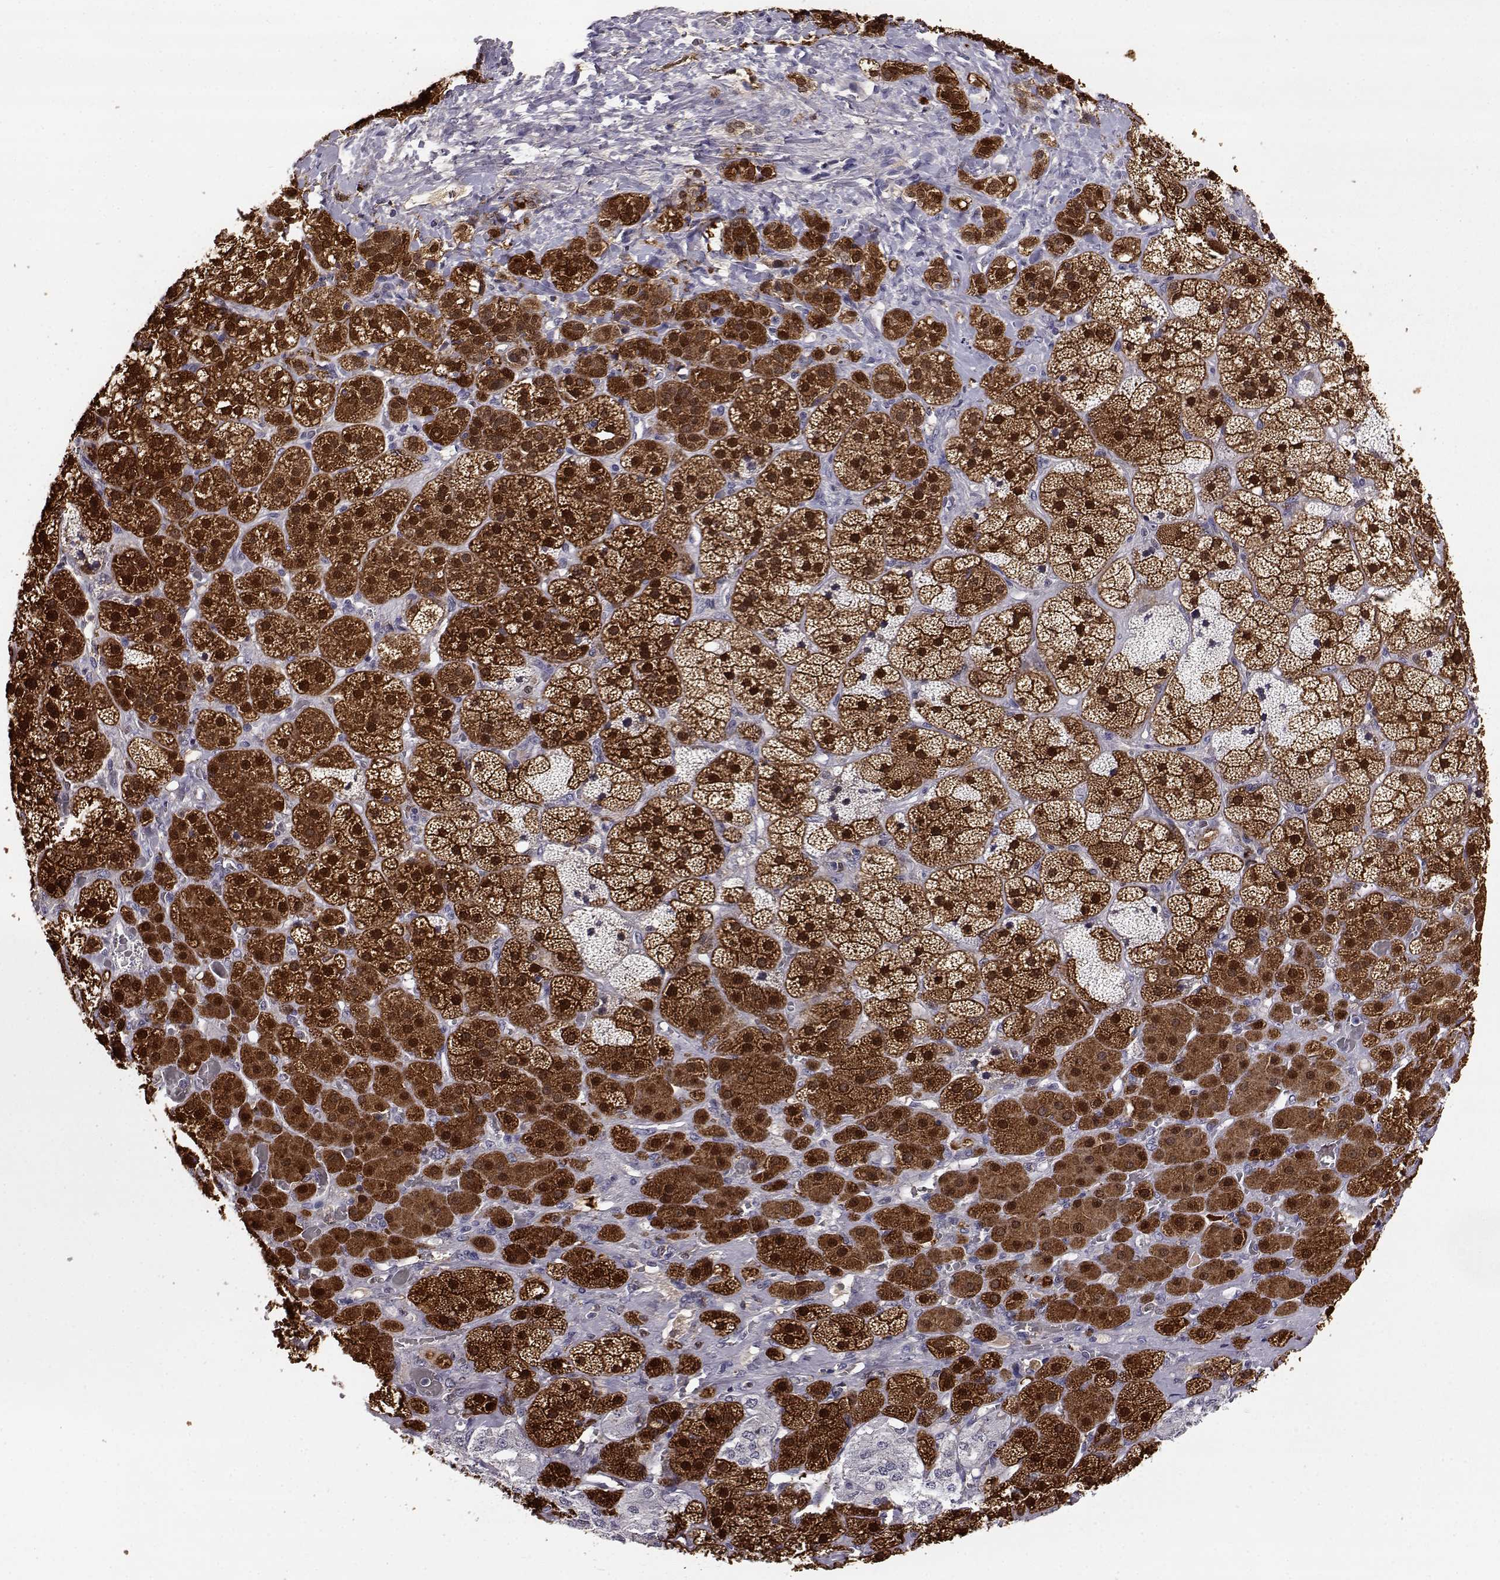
{"staining": {"intensity": "strong", "quantity": ">75%", "location": "cytoplasmic/membranous,nuclear"}, "tissue": "adrenal gland", "cell_type": "Glandular cells", "image_type": "normal", "snomed": [{"axis": "morphology", "description": "Normal tissue, NOS"}, {"axis": "topography", "description": "Adrenal gland"}], "caption": "A photomicrograph showing strong cytoplasmic/membranous,nuclear expression in about >75% of glandular cells in unremarkable adrenal gland, as visualized by brown immunohistochemical staining.", "gene": "AKR1B1", "patient": {"sex": "male", "age": 57}}